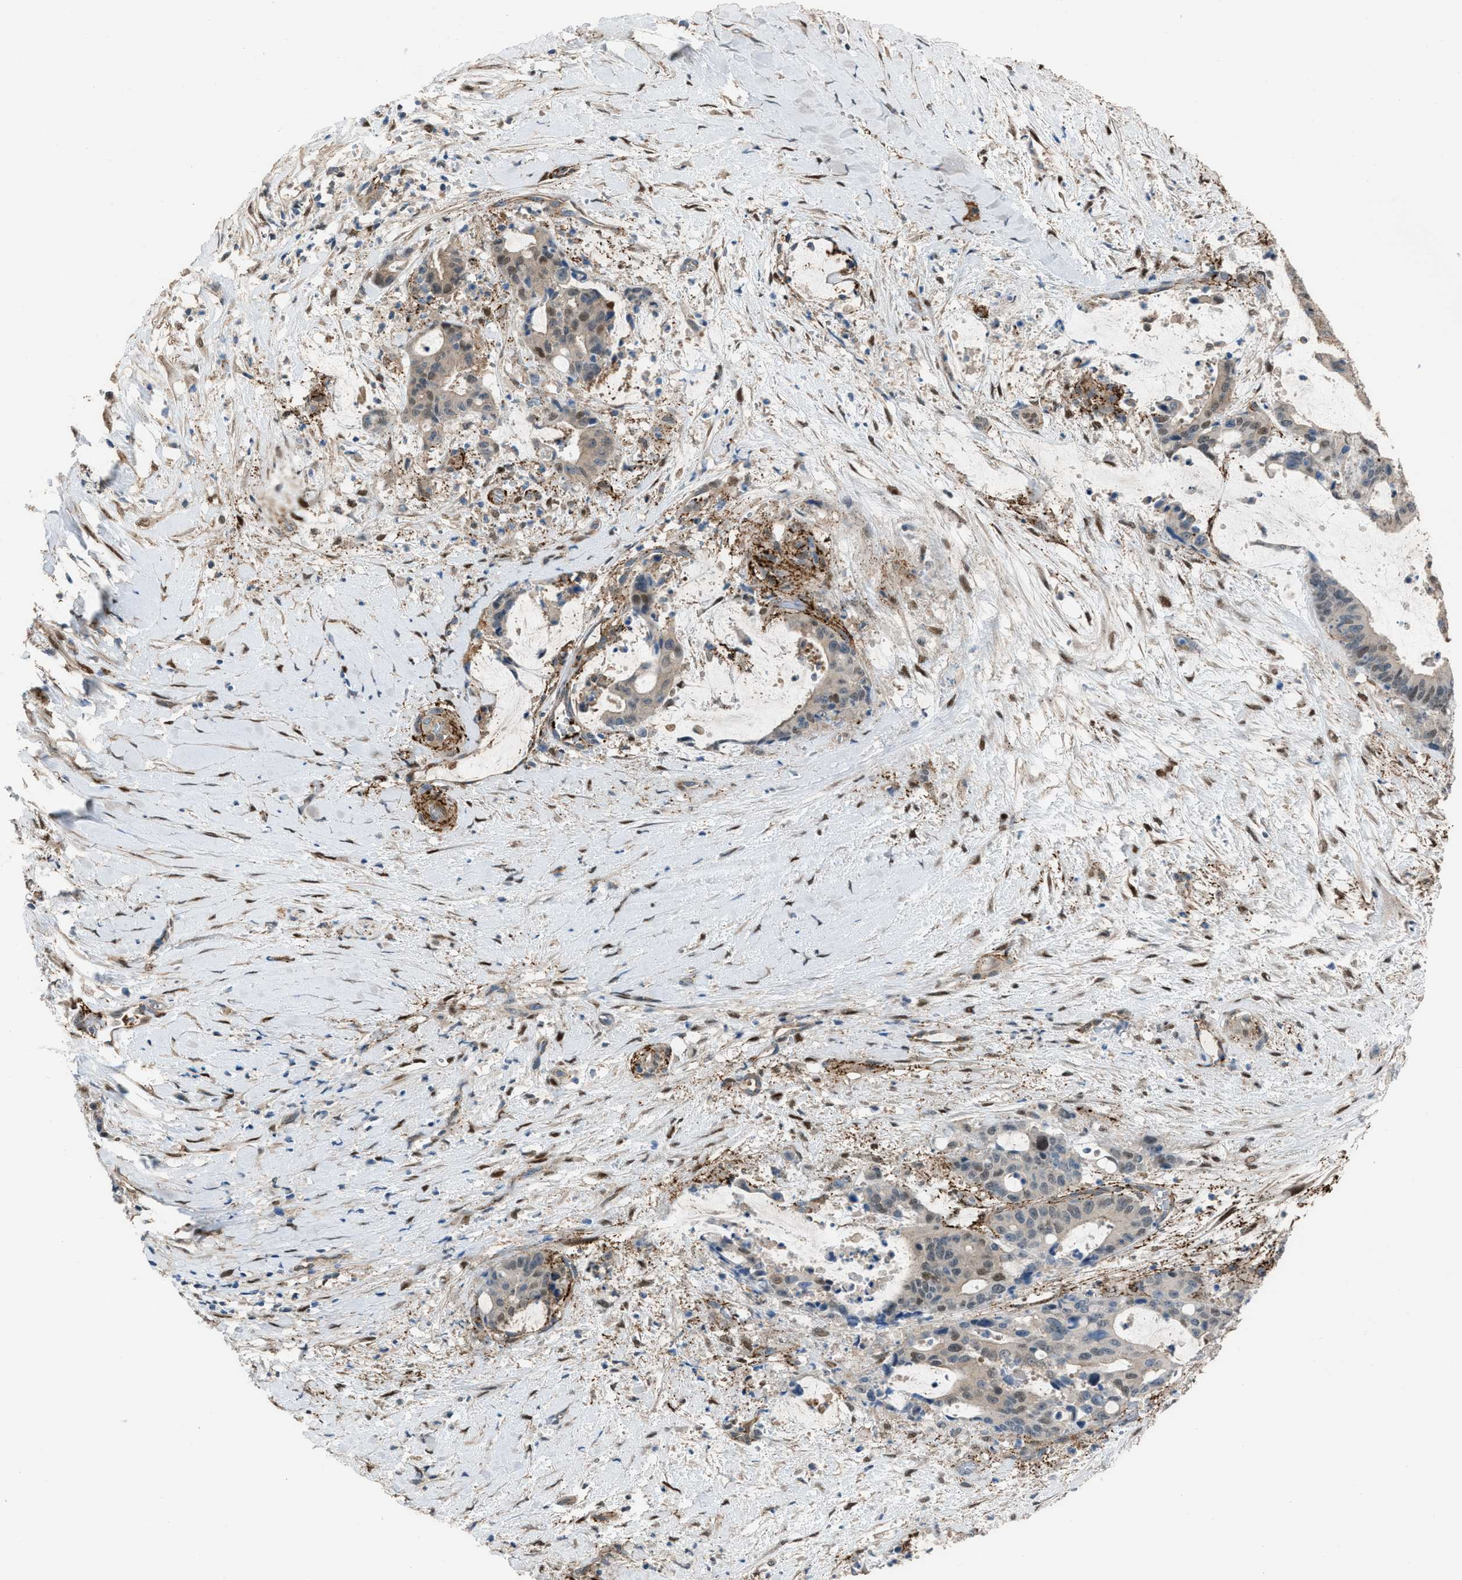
{"staining": {"intensity": "moderate", "quantity": ">75%", "location": "cytoplasmic/membranous,nuclear"}, "tissue": "liver cancer", "cell_type": "Tumor cells", "image_type": "cancer", "snomed": [{"axis": "morphology", "description": "Normal tissue, NOS"}, {"axis": "morphology", "description": "Cholangiocarcinoma"}, {"axis": "topography", "description": "Liver"}, {"axis": "topography", "description": "Peripheral nerve tissue"}], "caption": "DAB immunohistochemical staining of human liver cancer exhibits moderate cytoplasmic/membranous and nuclear protein expression in approximately >75% of tumor cells.", "gene": "CRTC1", "patient": {"sex": "female", "age": 73}}